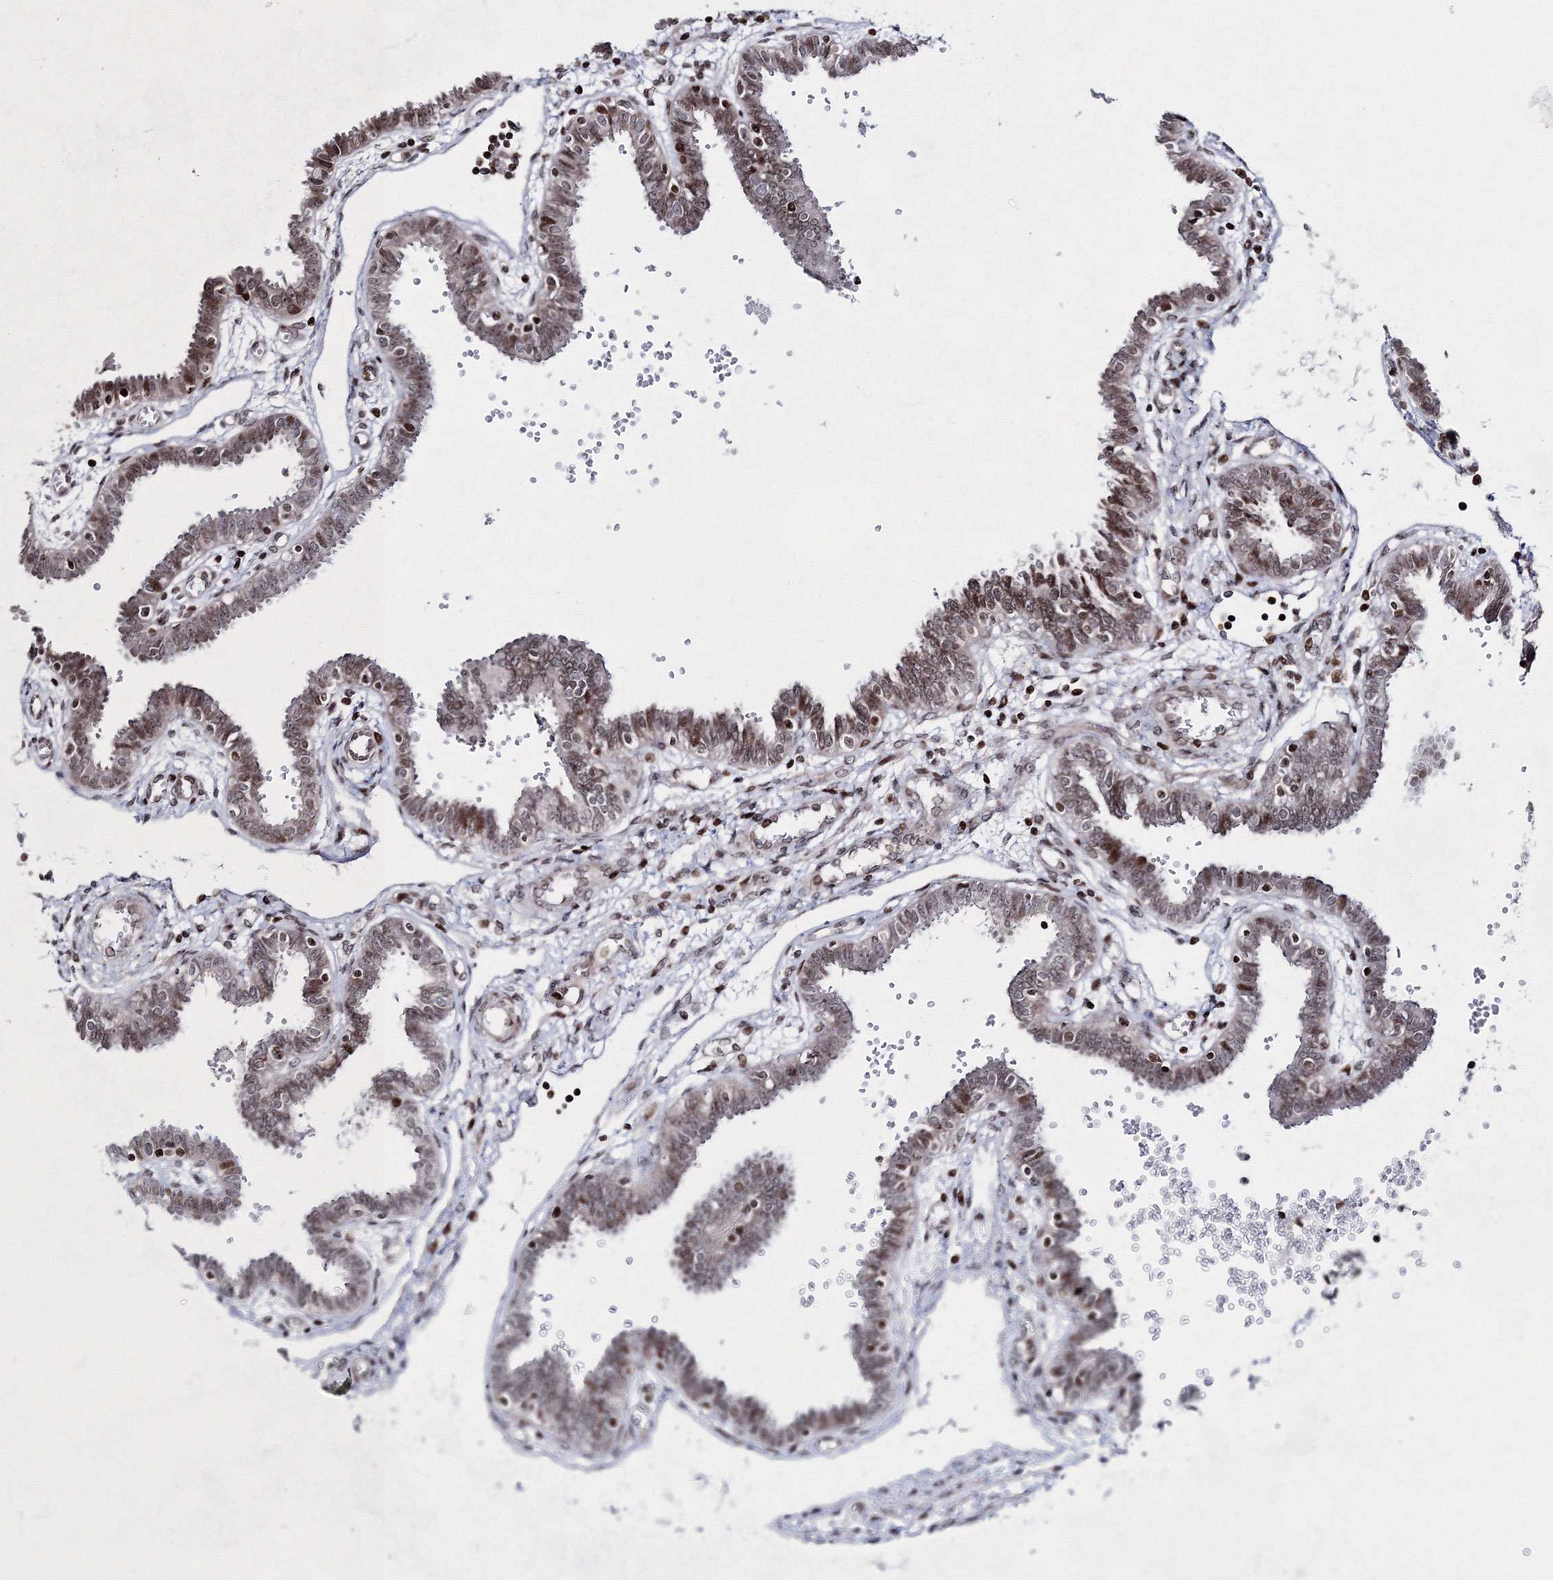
{"staining": {"intensity": "weak", "quantity": "25%-75%", "location": "nuclear"}, "tissue": "fallopian tube", "cell_type": "Glandular cells", "image_type": "normal", "snomed": [{"axis": "morphology", "description": "Normal tissue, NOS"}, {"axis": "topography", "description": "Fallopian tube"}], "caption": "Weak nuclear expression for a protein is identified in approximately 25%-75% of glandular cells of unremarkable fallopian tube using immunohistochemistry (IHC).", "gene": "SMIM29", "patient": {"sex": "female", "age": 32}}